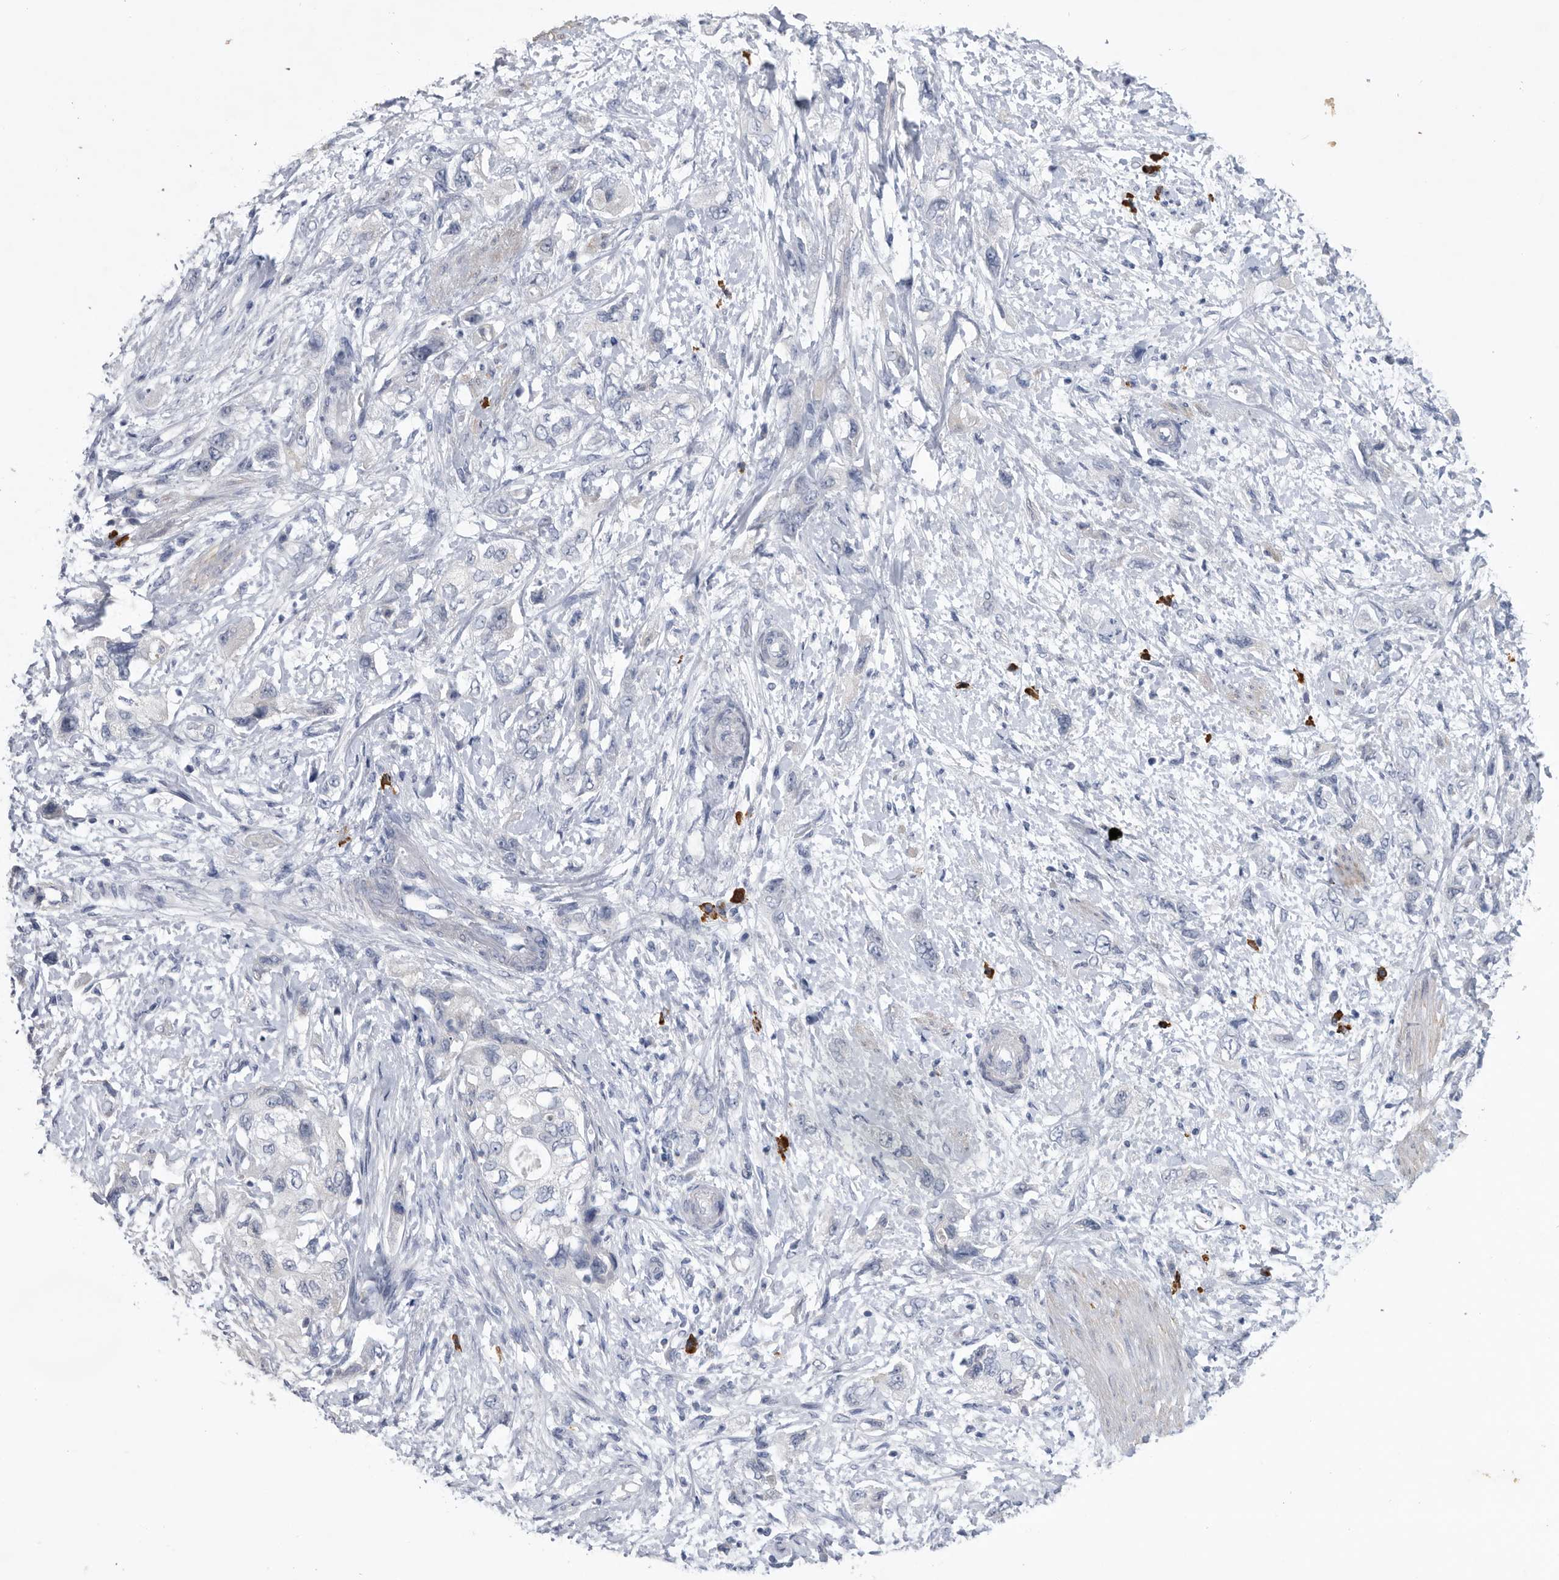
{"staining": {"intensity": "negative", "quantity": "none", "location": "none"}, "tissue": "pancreatic cancer", "cell_type": "Tumor cells", "image_type": "cancer", "snomed": [{"axis": "morphology", "description": "Adenocarcinoma, NOS"}, {"axis": "topography", "description": "Pancreas"}], "caption": "Immunohistochemistry (IHC) of human pancreatic cancer (adenocarcinoma) reveals no positivity in tumor cells. (Brightfield microscopy of DAB (3,3'-diaminobenzidine) immunohistochemistry (IHC) at high magnification).", "gene": "BTBD6", "patient": {"sex": "female", "age": 73}}